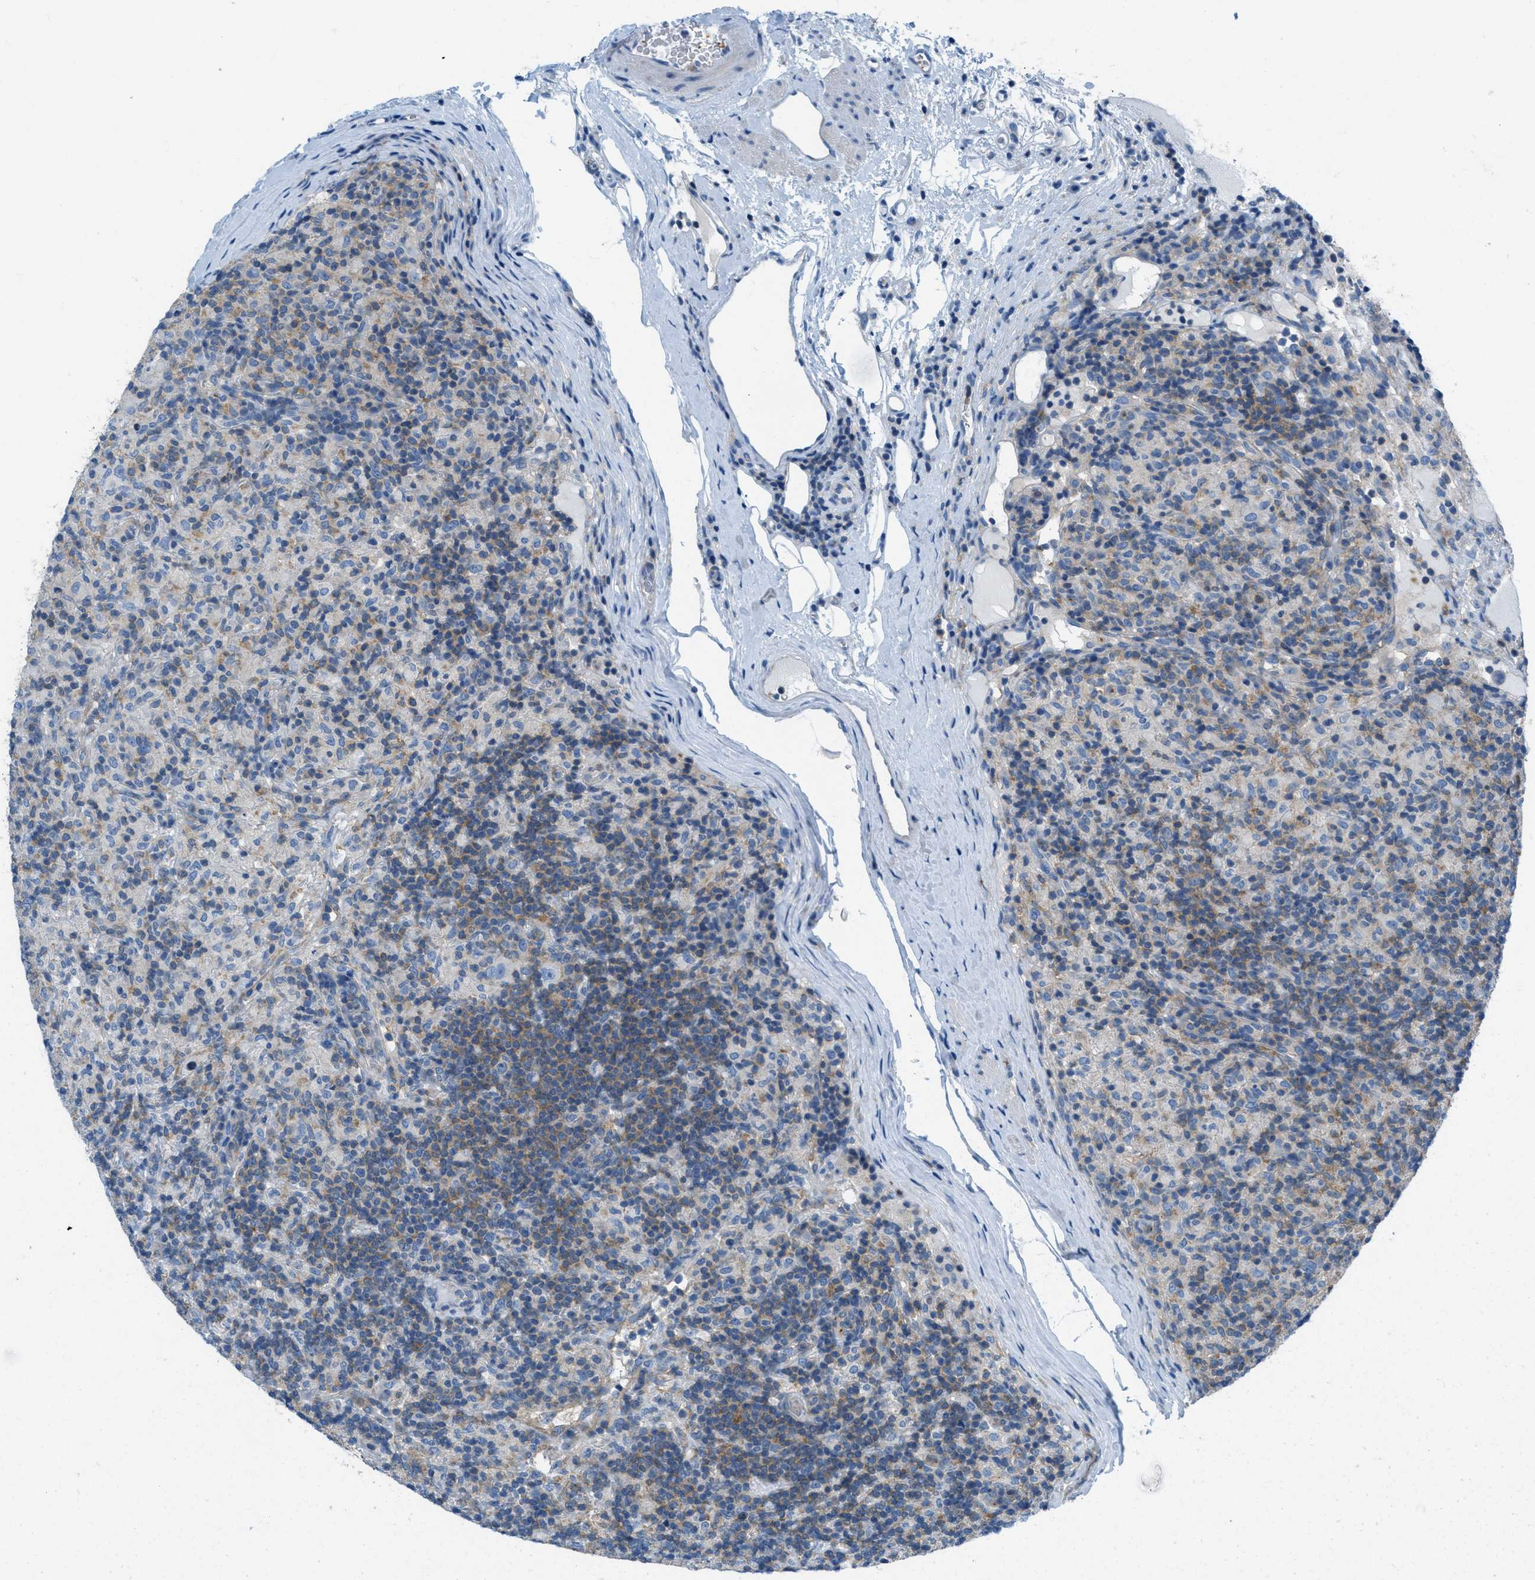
{"staining": {"intensity": "negative", "quantity": "none", "location": "none"}, "tissue": "lymphoma", "cell_type": "Tumor cells", "image_type": "cancer", "snomed": [{"axis": "morphology", "description": "Hodgkin's disease, NOS"}, {"axis": "topography", "description": "Lymph node"}], "caption": "Hodgkin's disease was stained to show a protein in brown. There is no significant expression in tumor cells. (Stains: DAB (3,3'-diaminobenzidine) IHC with hematoxylin counter stain, Microscopy: brightfield microscopy at high magnification).", "gene": "MAPRE2", "patient": {"sex": "male", "age": 70}}